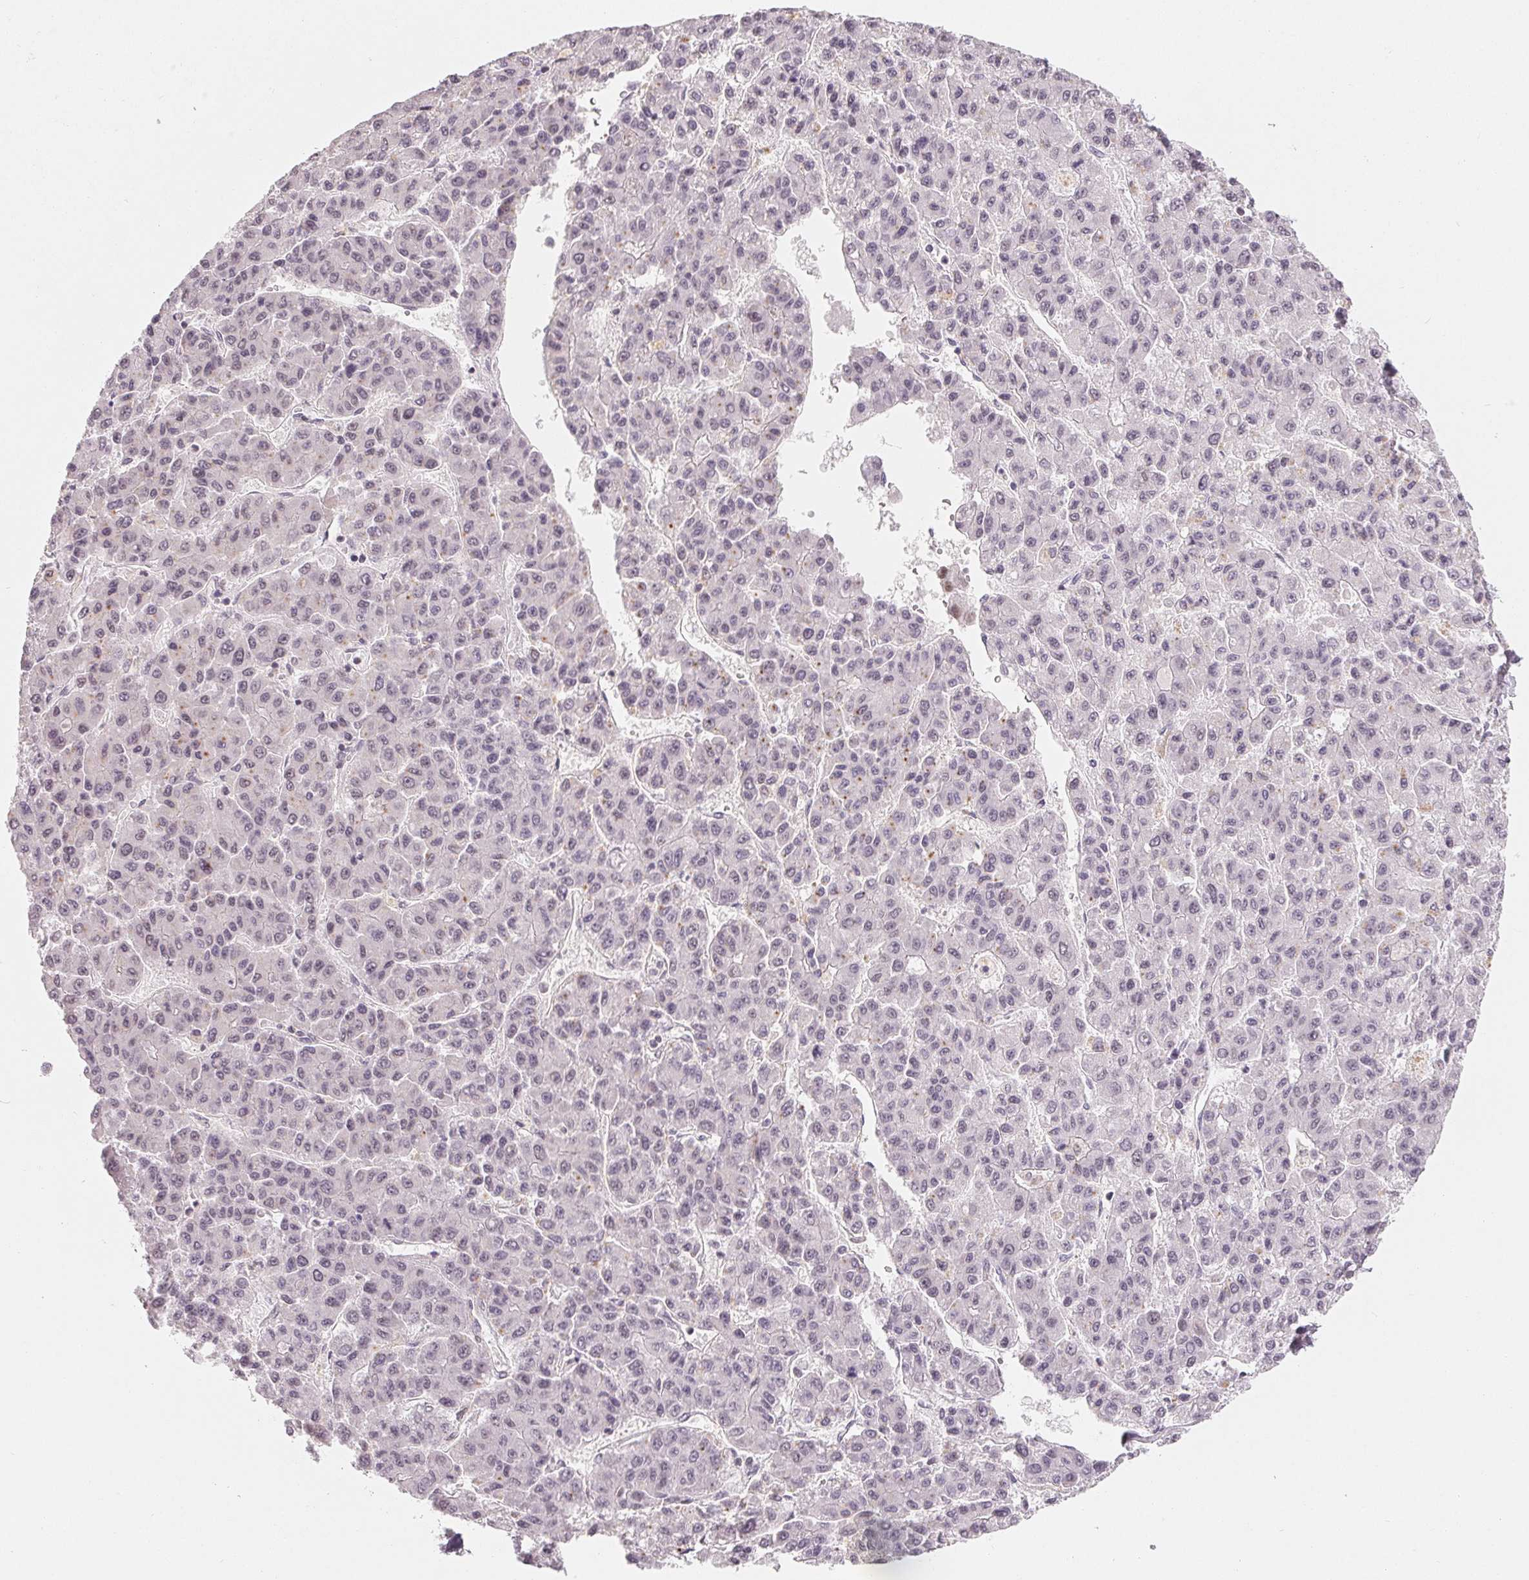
{"staining": {"intensity": "weak", "quantity": "<25%", "location": "nuclear"}, "tissue": "liver cancer", "cell_type": "Tumor cells", "image_type": "cancer", "snomed": [{"axis": "morphology", "description": "Carcinoma, Hepatocellular, NOS"}, {"axis": "topography", "description": "Liver"}], "caption": "This is a histopathology image of immunohistochemistry (IHC) staining of hepatocellular carcinoma (liver), which shows no positivity in tumor cells.", "gene": "NXF3", "patient": {"sex": "male", "age": 70}}